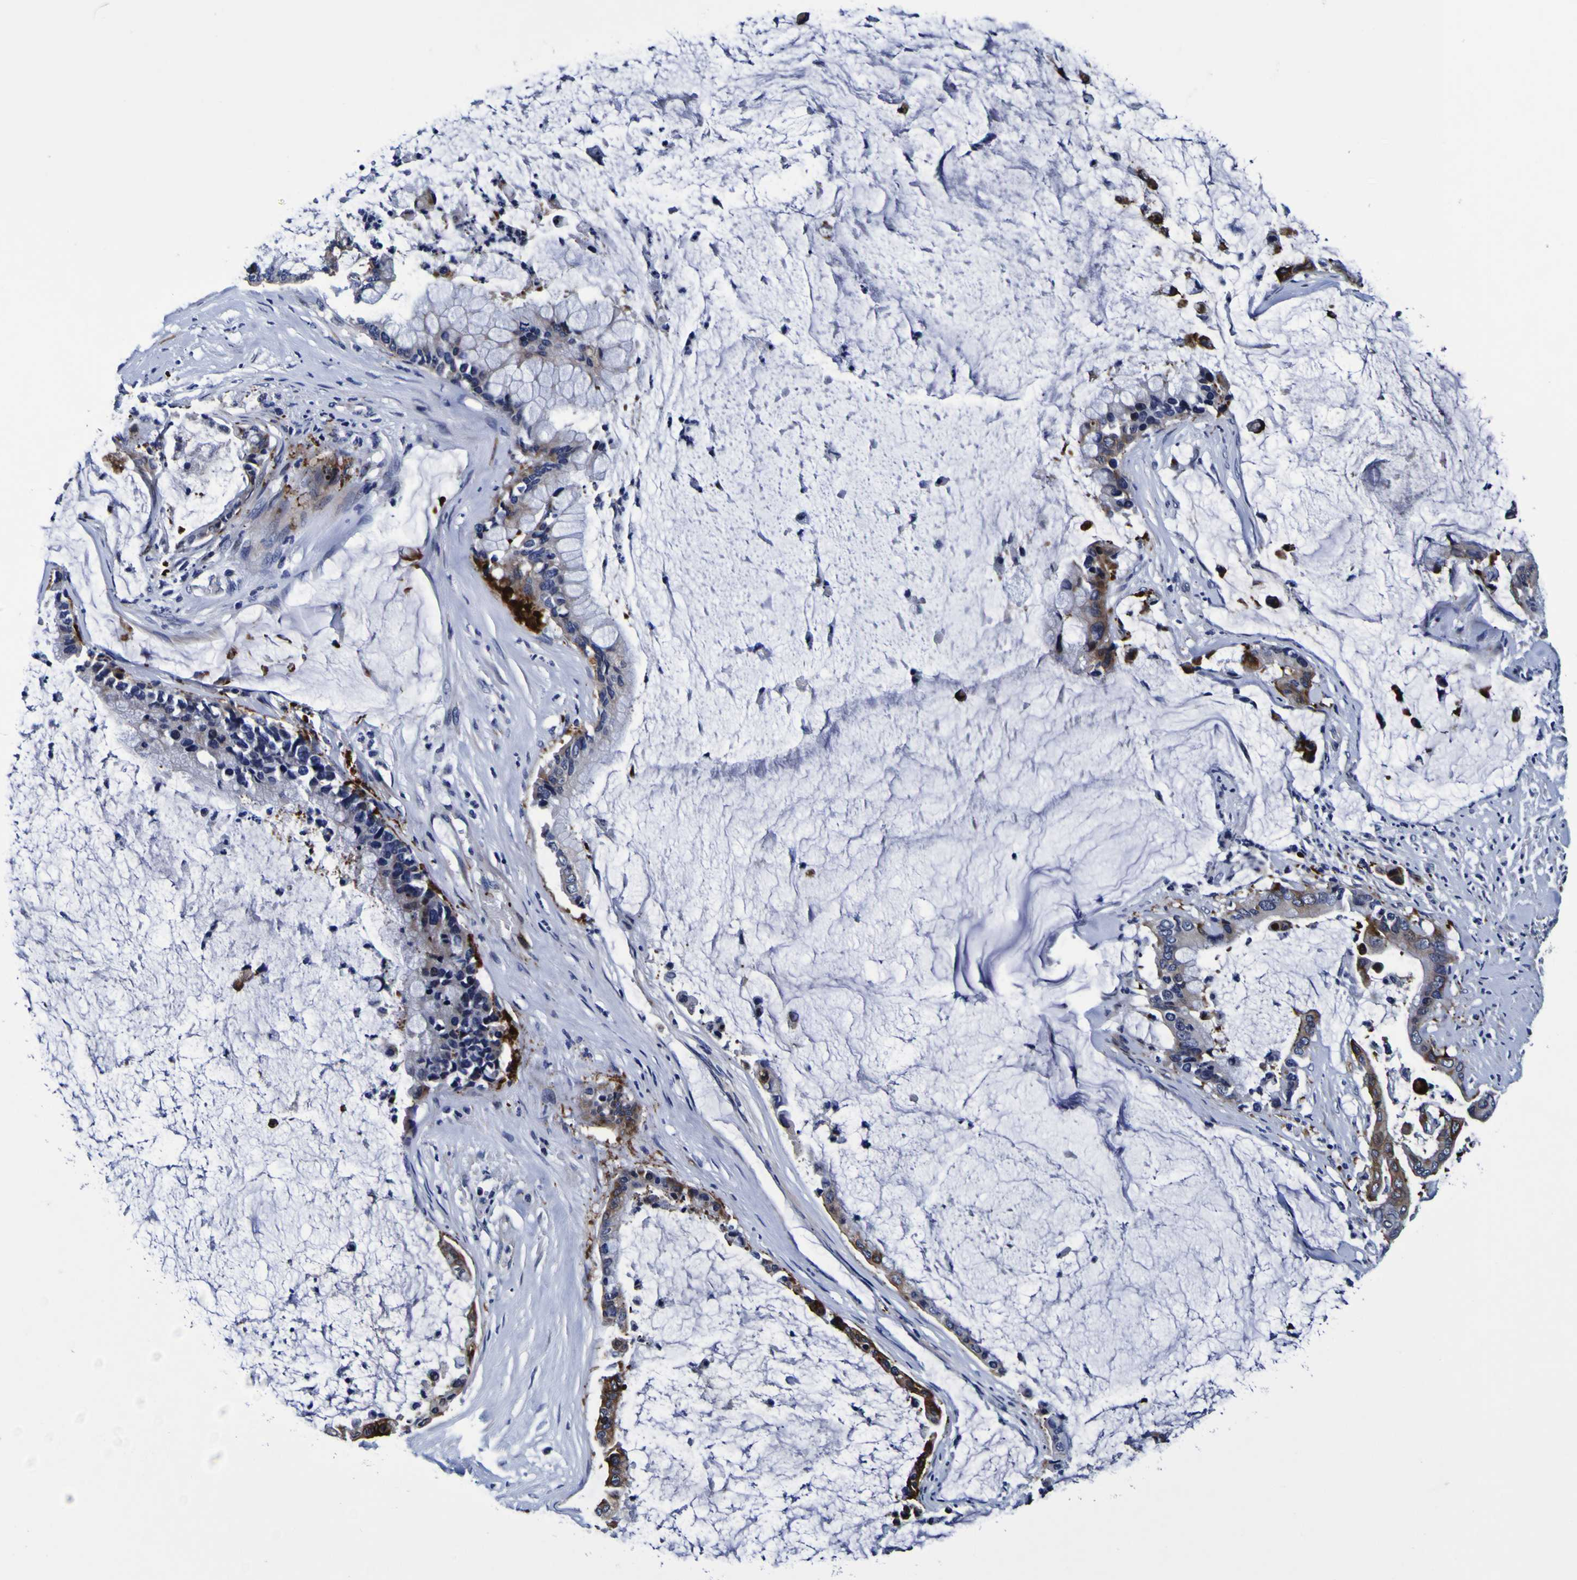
{"staining": {"intensity": "strong", "quantity": "<25%", "location": "cytoplasmic/membranous"}, "tissue": "pancreatic cancer", "cell_type": "Tumor cells", "image_type": "cancer", "snomed": [{"axis": "morphology", "description": "Adenocarcinoma, NOS"}, {"axis": "topography", "description": "Pancreas"}], "caption": "Pancreatic cancer stained with immunohistochemistry reveals strong cytoplasmic/membranous expression in about <25% of tumor cells. The protein is stained brown, and the nuclei are stained in blue (DAB IHC with brightfield microscopy, high magnification).", "gene": "SORCS1", "patient": {"sex": "male", "age": 41}}